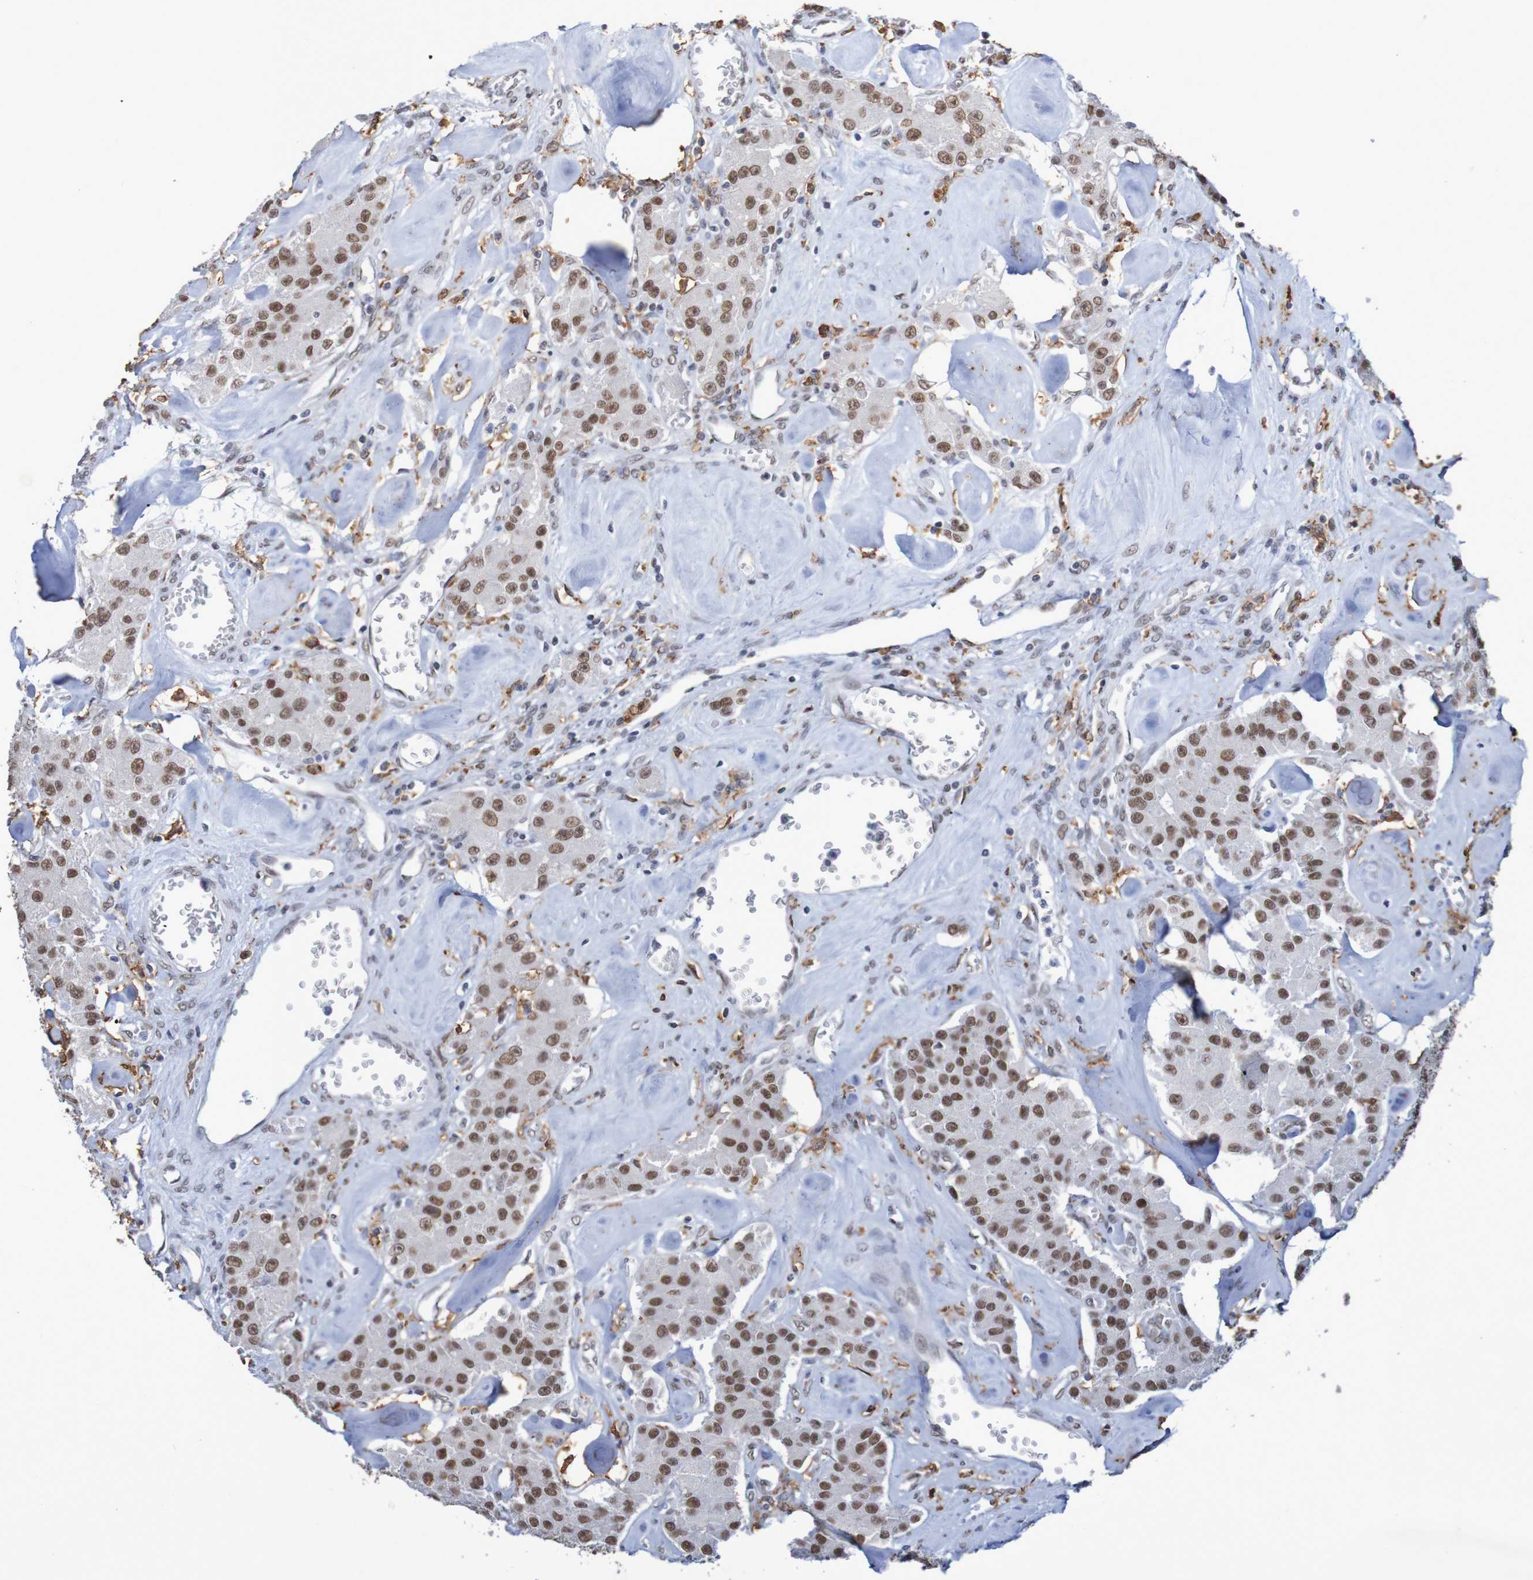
{"staining": {"intensity": "strong", "quantity": ">75%", "location": "nuclear"}, "tissue": "carcinoid", "cell_type": "Tumor cells", "image_type": "cancer", "snomed": [{"axis": "morphology", "description": "Carcinoid, malignant, NOS"}, {"axis": "topography", "description": "Pancreas"}], "caption": "Immunohistochemistry (IHC) histopathology image of neoplastic tissue: carcinoid stained using immunohistochemistry (IHC) reveals high levels of strong protein expression localized specifically in the nuclear of tumor cells, appearing as a nuclear brown color.", "gene": "MRTFB", "patient": {"sex": "male", "age": 41}}